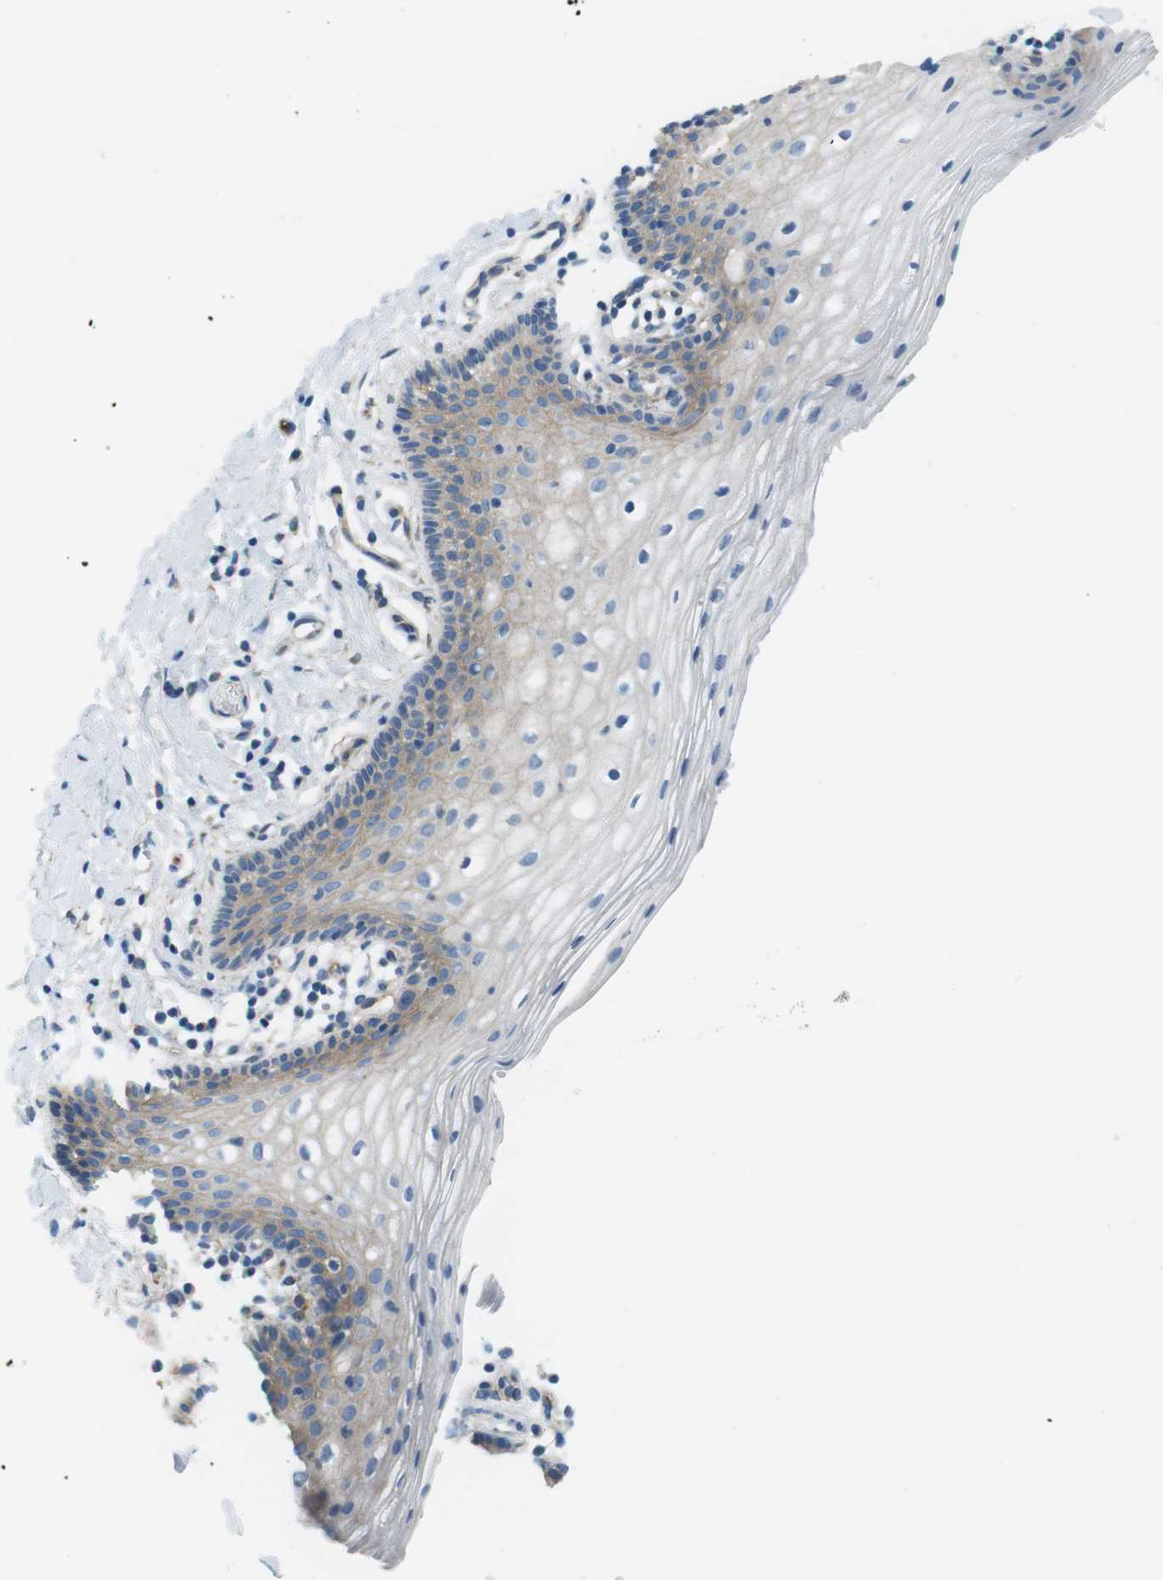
{"staining": {"intensity": "weak", "quantity": "25%-75%", "location": "cytoplasmic/membranous"}, "tissue": "vagina", "cell_type": "Squamous epithelial cells", "image_type": "normal", "snomed": [{"axis": "morphology", "description": "Normal tissue, NOS"}, {"axis": "topography", "description": "Vagina"}], "caption": "The image demonstrates immunohistochemical staining of unremarkable vagina. There is weak cytoplasmic/membranous staining is identified in about 25%-75% of squamous epithelial cells. The protein is stained brown, and the nuclei are stained in blue (DAB (3,3'-diaminobenzidine) IHC with brightfield microscopy, high magnification).", "gene": "EMP2", "patient": {"sex": "female", "age": 55}}